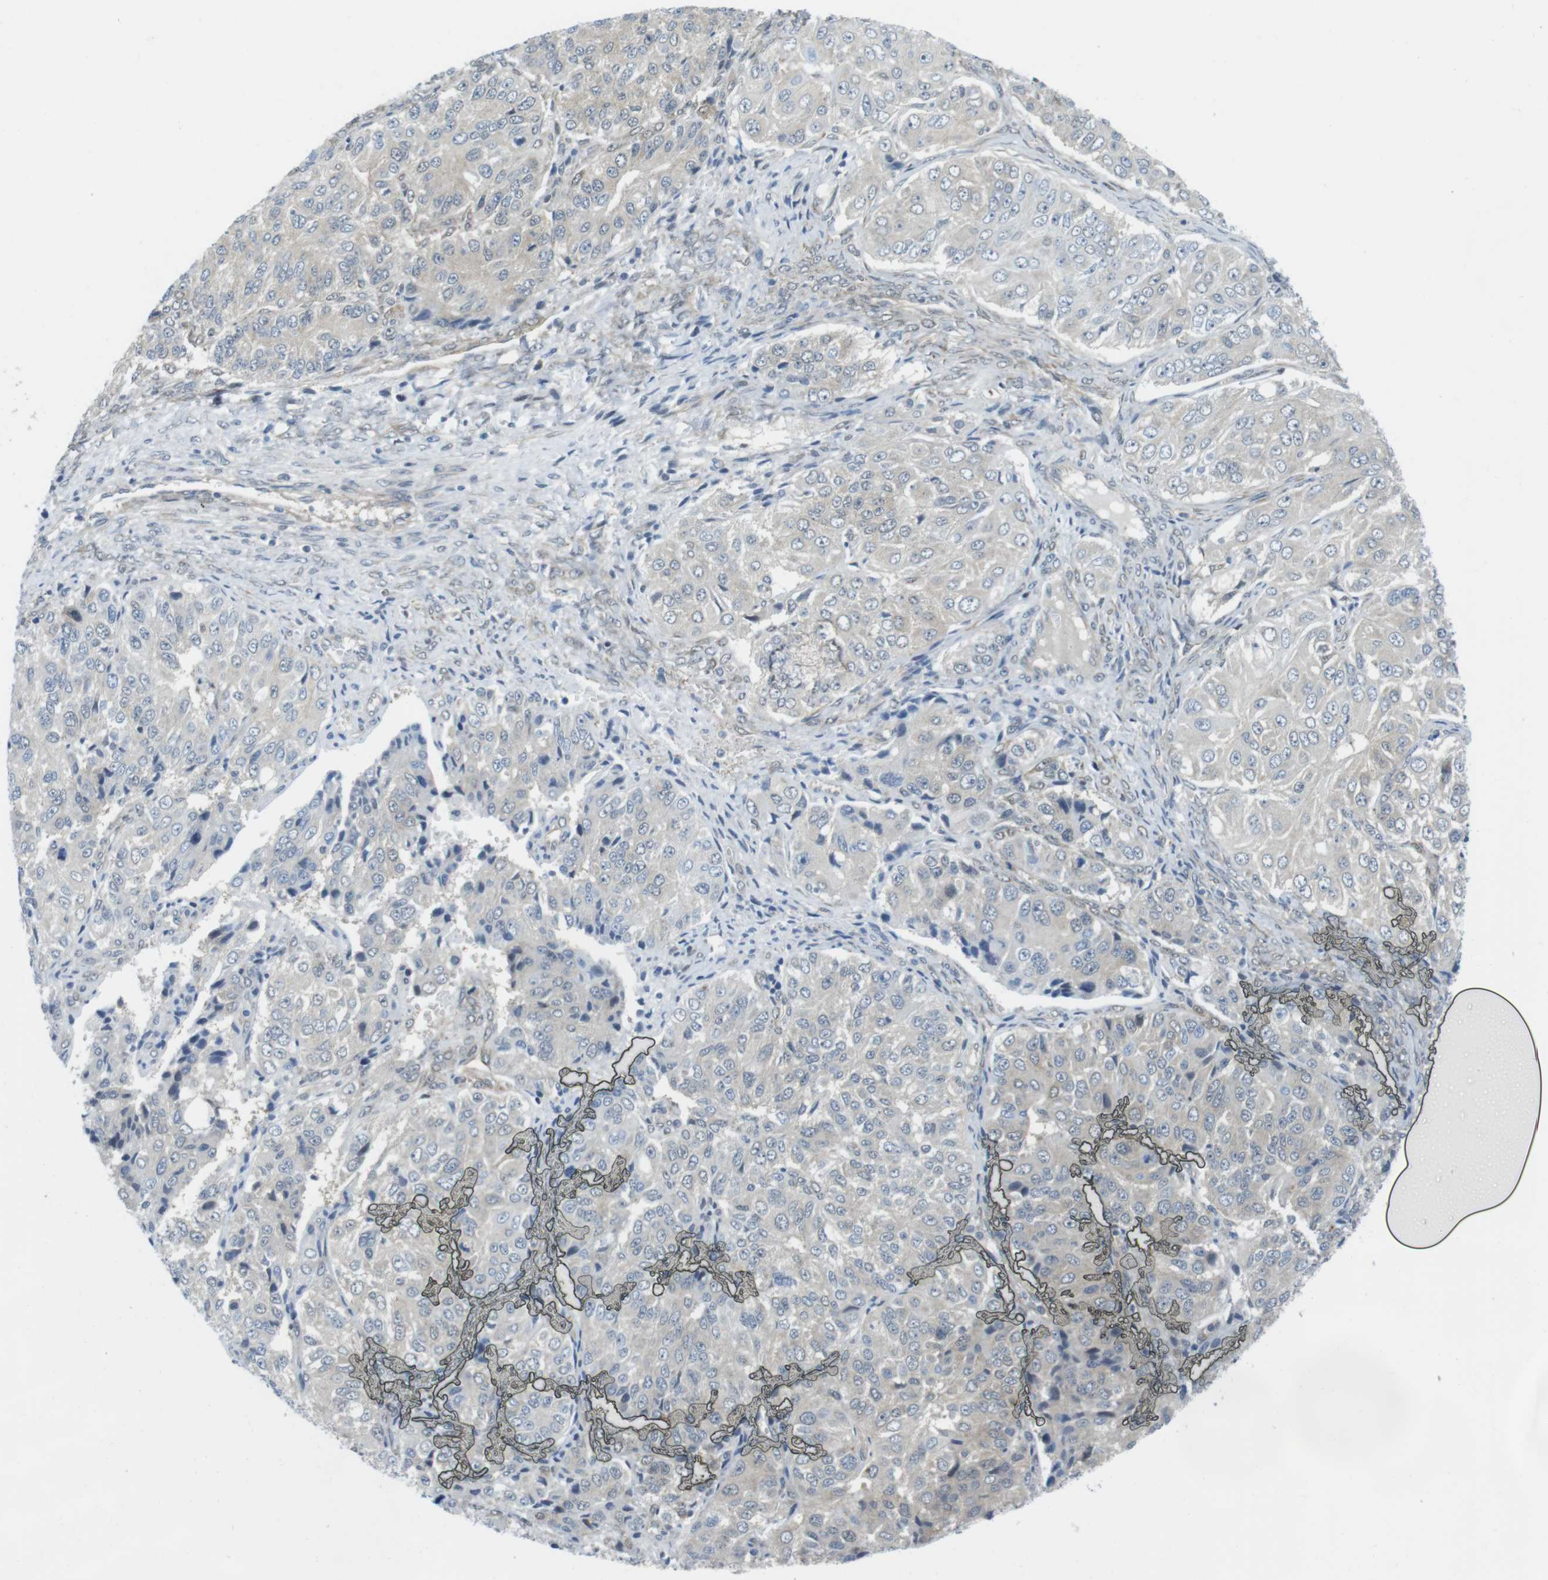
{"staining": {"intensity": "weak", "quantity": "<25%", "location": "cytoplasmic/membranous"}, "tissue": "ovarian cancer", "cell_type": "Tumor cells", "image_type": "cancer", "snomed": [{"axis": "morphology", "description": "Carcinoma, endometroid"}, {"axis": "topography", "description": "Ovary"}], "caption": "This is an immunohistochemistry image of endometroid carcinoma (ovarian). There is no positivity in tumor cells.", "gene": "CASP2", "patient": {"sex": "female", "age": 51}}